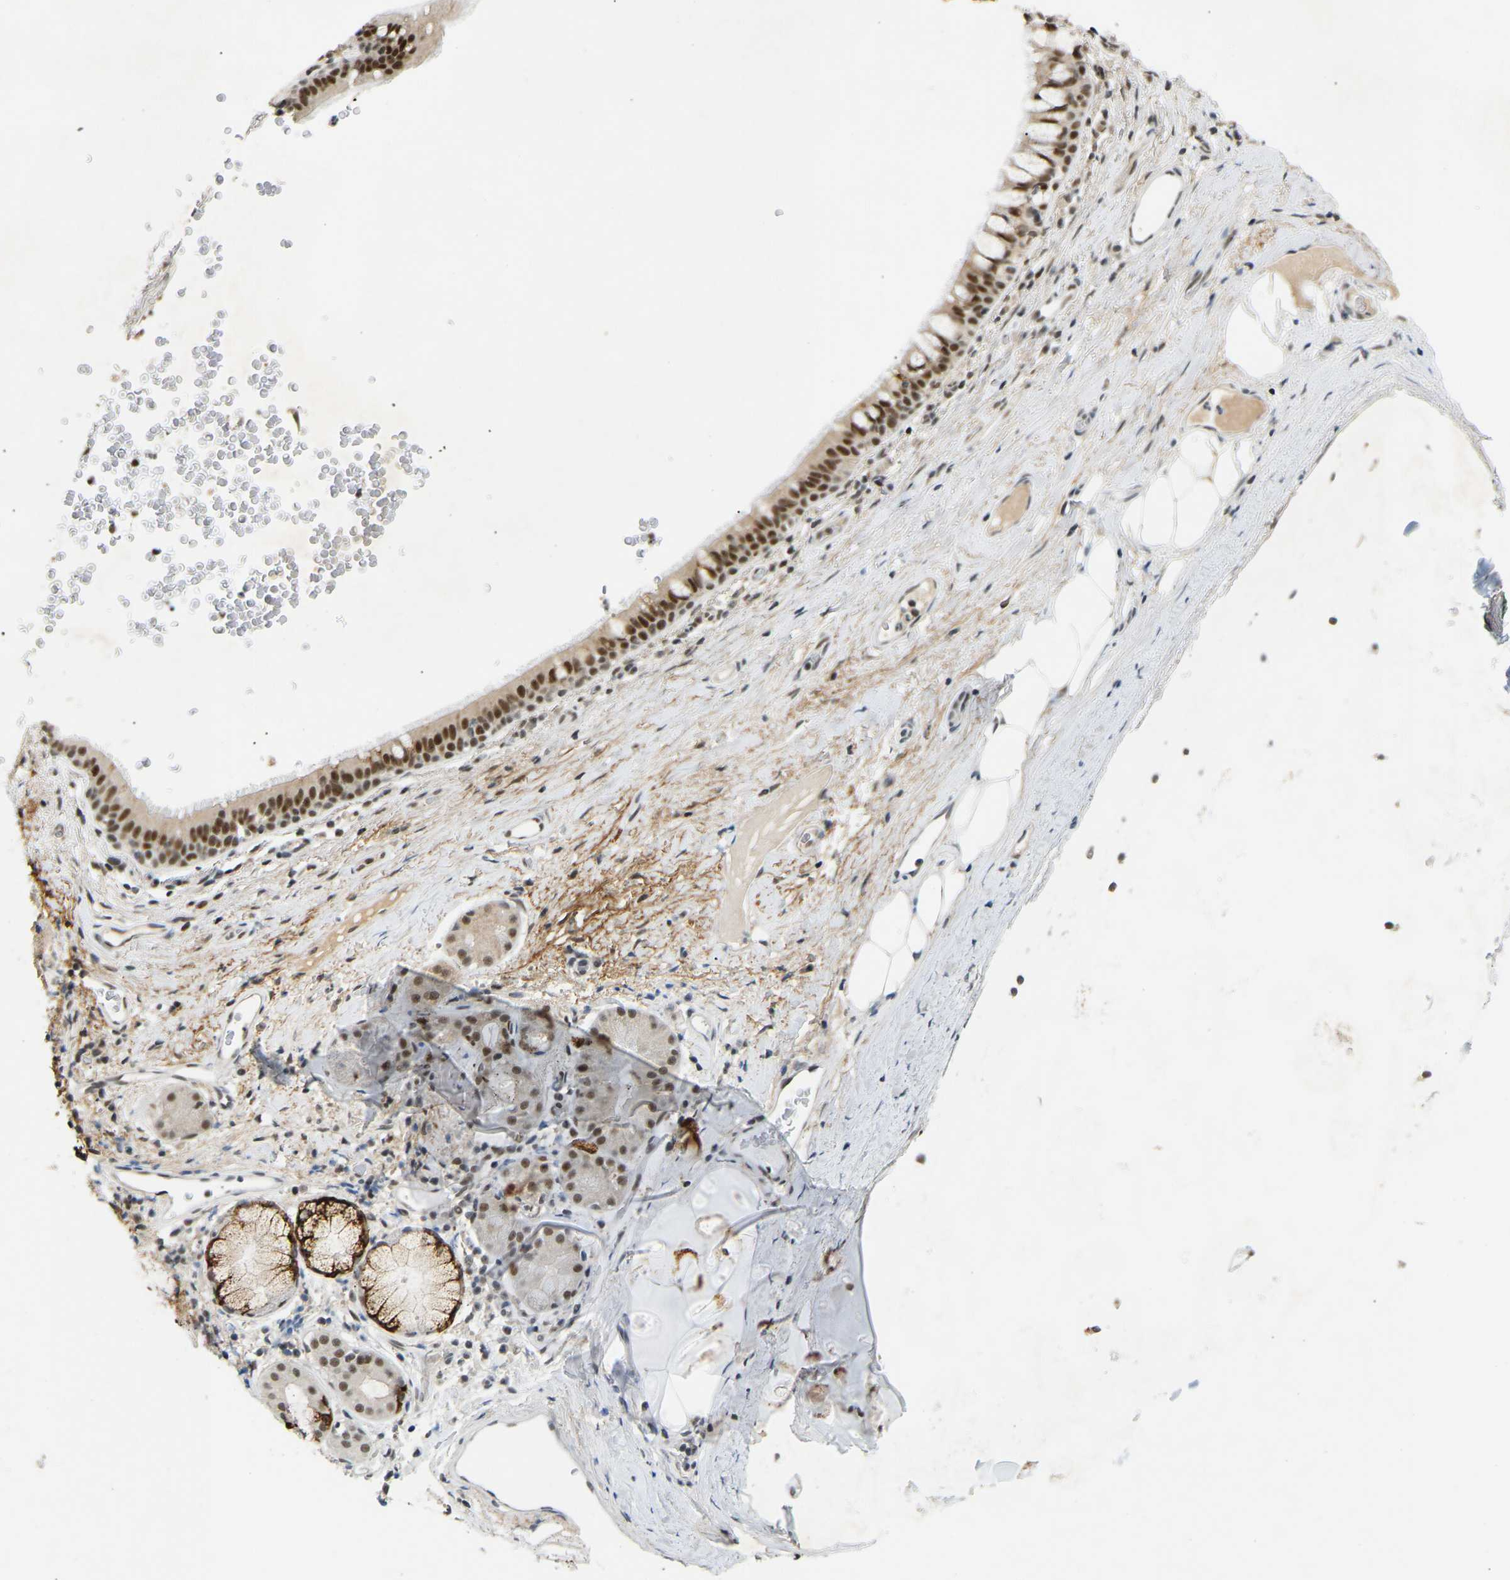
{"staining": {"intensity": "moderate", "quantity": ">75%", "location": "nuclear"}, "tissue": "bronchus", "cell_type": "Respiratory epithelial cells", "image_type": "normal", "snomed": [{"axis": "morphology", "description": "Normal tissue, NOS"}, {"axis": "morphology", "description": "Inflammation, NOS"}, {"axis": "topography", "description": "Cartilage tissue"}, {"axis": "topography", "description": "Bronchus"}], "caption": "The immunohistochemical stain shows moderate nuclear staining in respiratory epithelial cells of normal bronchus.", "gene": "RBM15", "patient": {"sex": "male", "age": 77}}